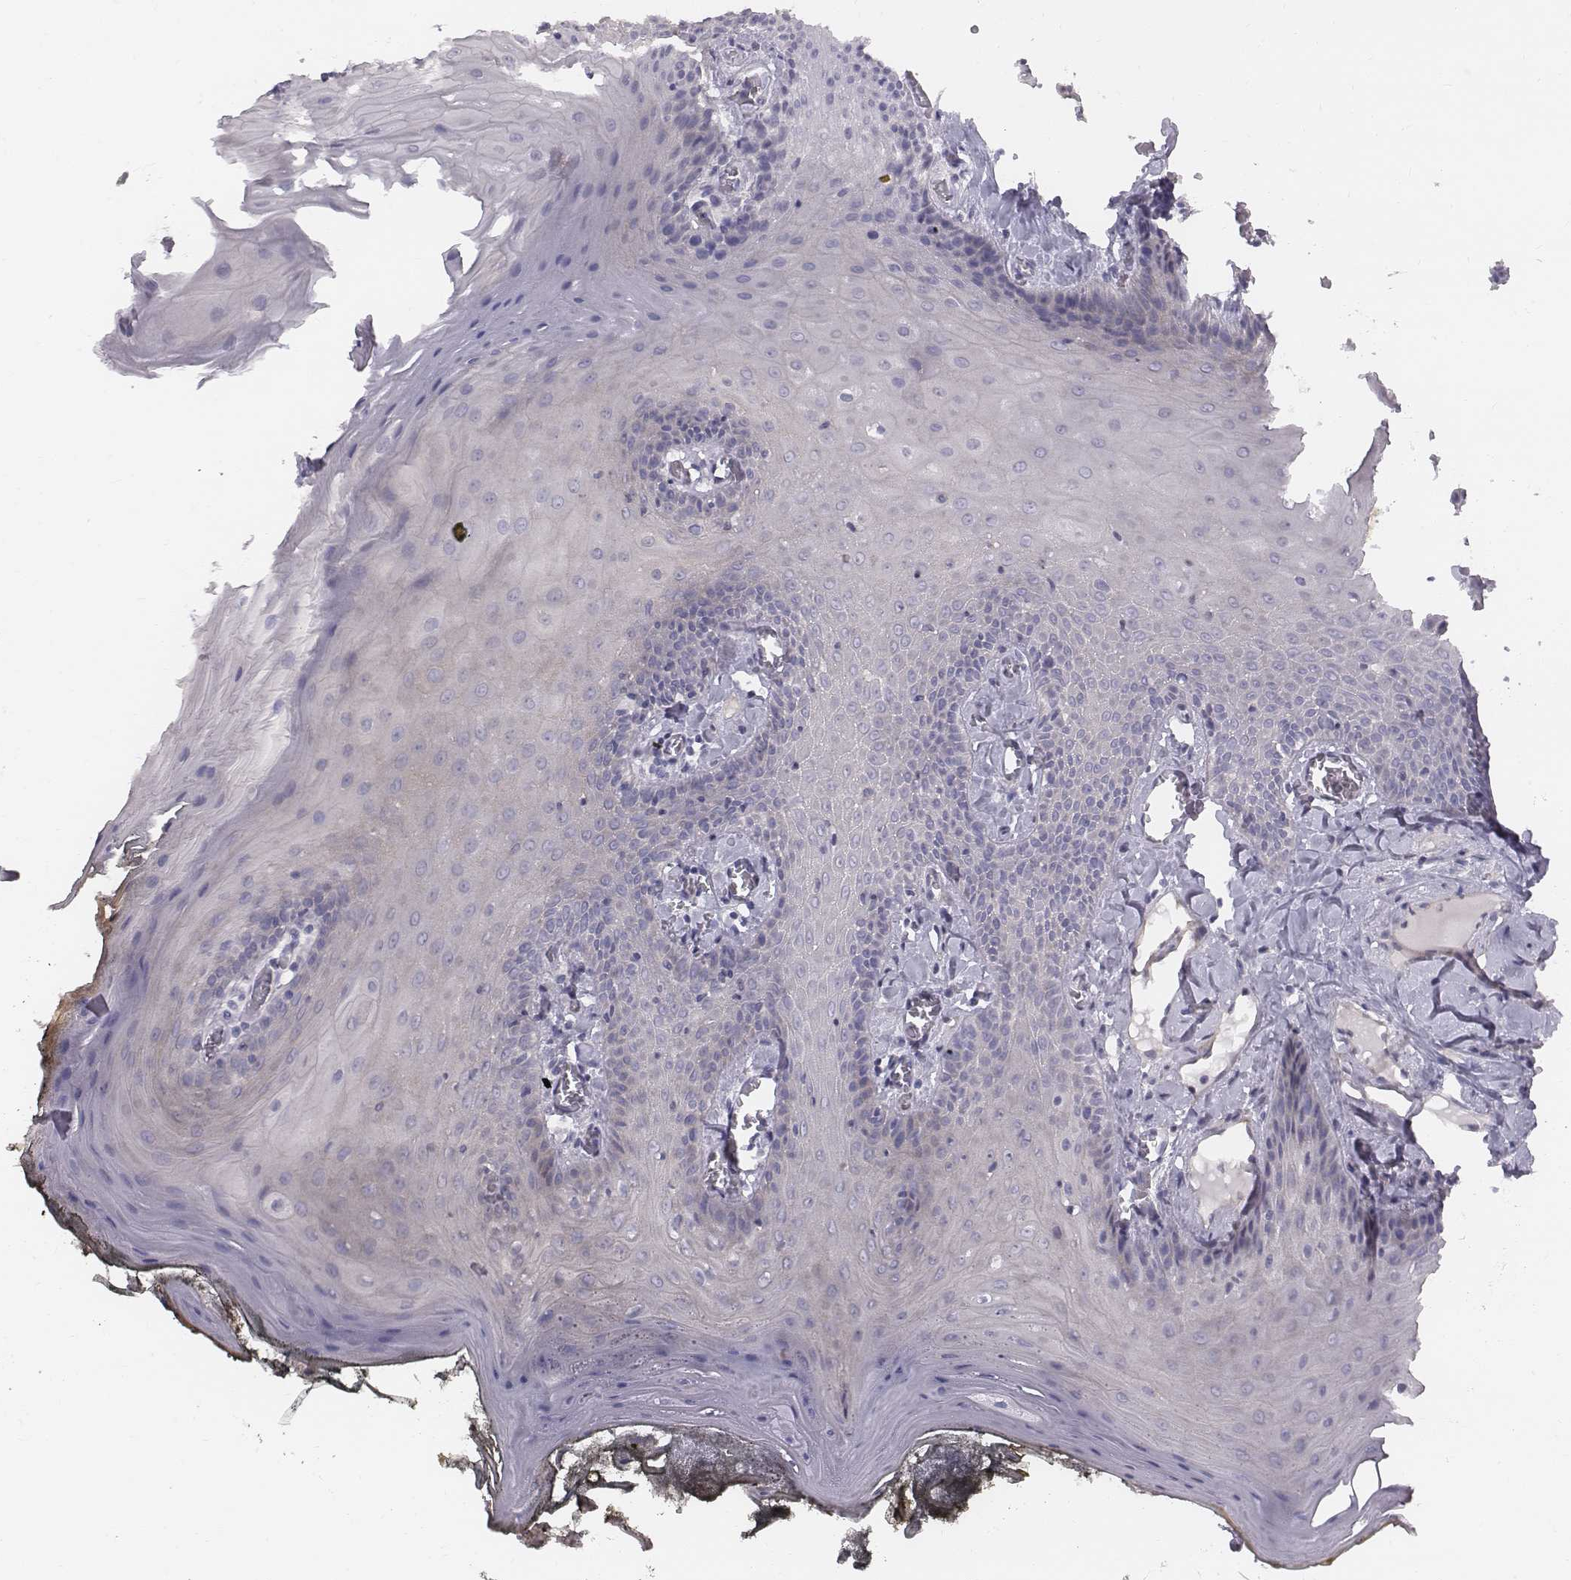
{"staining": {"intensity": "negative", "quantity": "none", "location": "none"}, "tissue": "oral mucosa", "cell_type": "Squamous epithelial cells", "image_type": "normal", "snomed": [{"axis": "morphology", "description": "Normal tissue, NOS"}, {"axis": "topography", "description": "Oral tissue"}], "caption": "IHC photomicrograph of unremarkable human oral mucosa stained for a protein (brown), which exhibits no positivity in squamous epithelial cells. Nuclei are stained in blue.", "gene": "PRKCZ", "patient": {"sex": "male", "age": 9}}